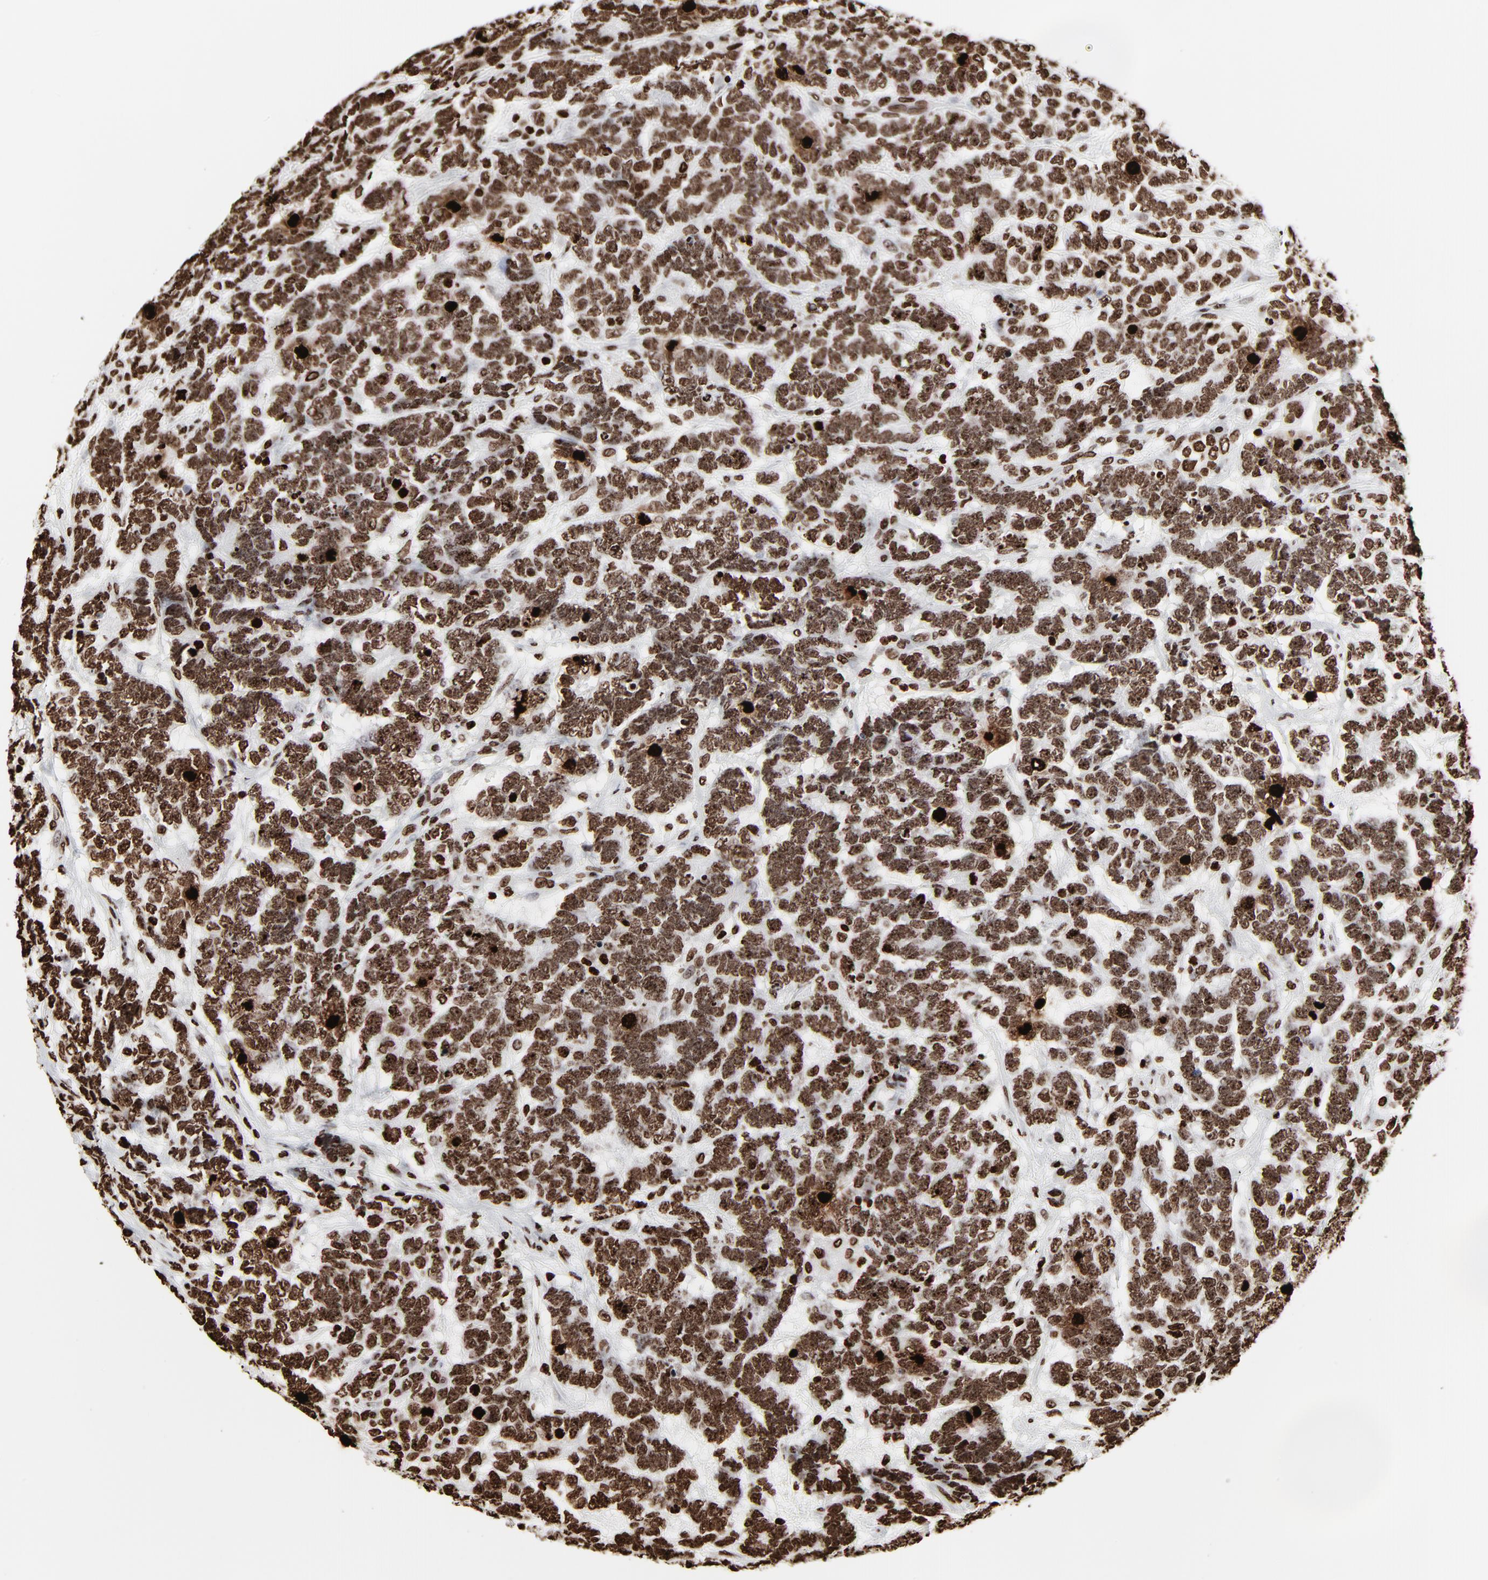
{"staining": {"intensity": "strong", "quantity": ">75%", "location": "nuclear"}, "tissue": "testis cancer", "cell_type": "Tumor cells", "image_type": "cancer", "snomed": [{"axis": "morphology", "description": "Carcinoma, Embryonal, NOS"}, {"axis": "topography", "description": "Testis"}], "caption": "Protein staining exhibits strong nuclear positivity in about >75% of tumor cells in testis embryonal carcinoma.", "gene": "H3-4", "patient": {"sex": "male", "age": 26}}